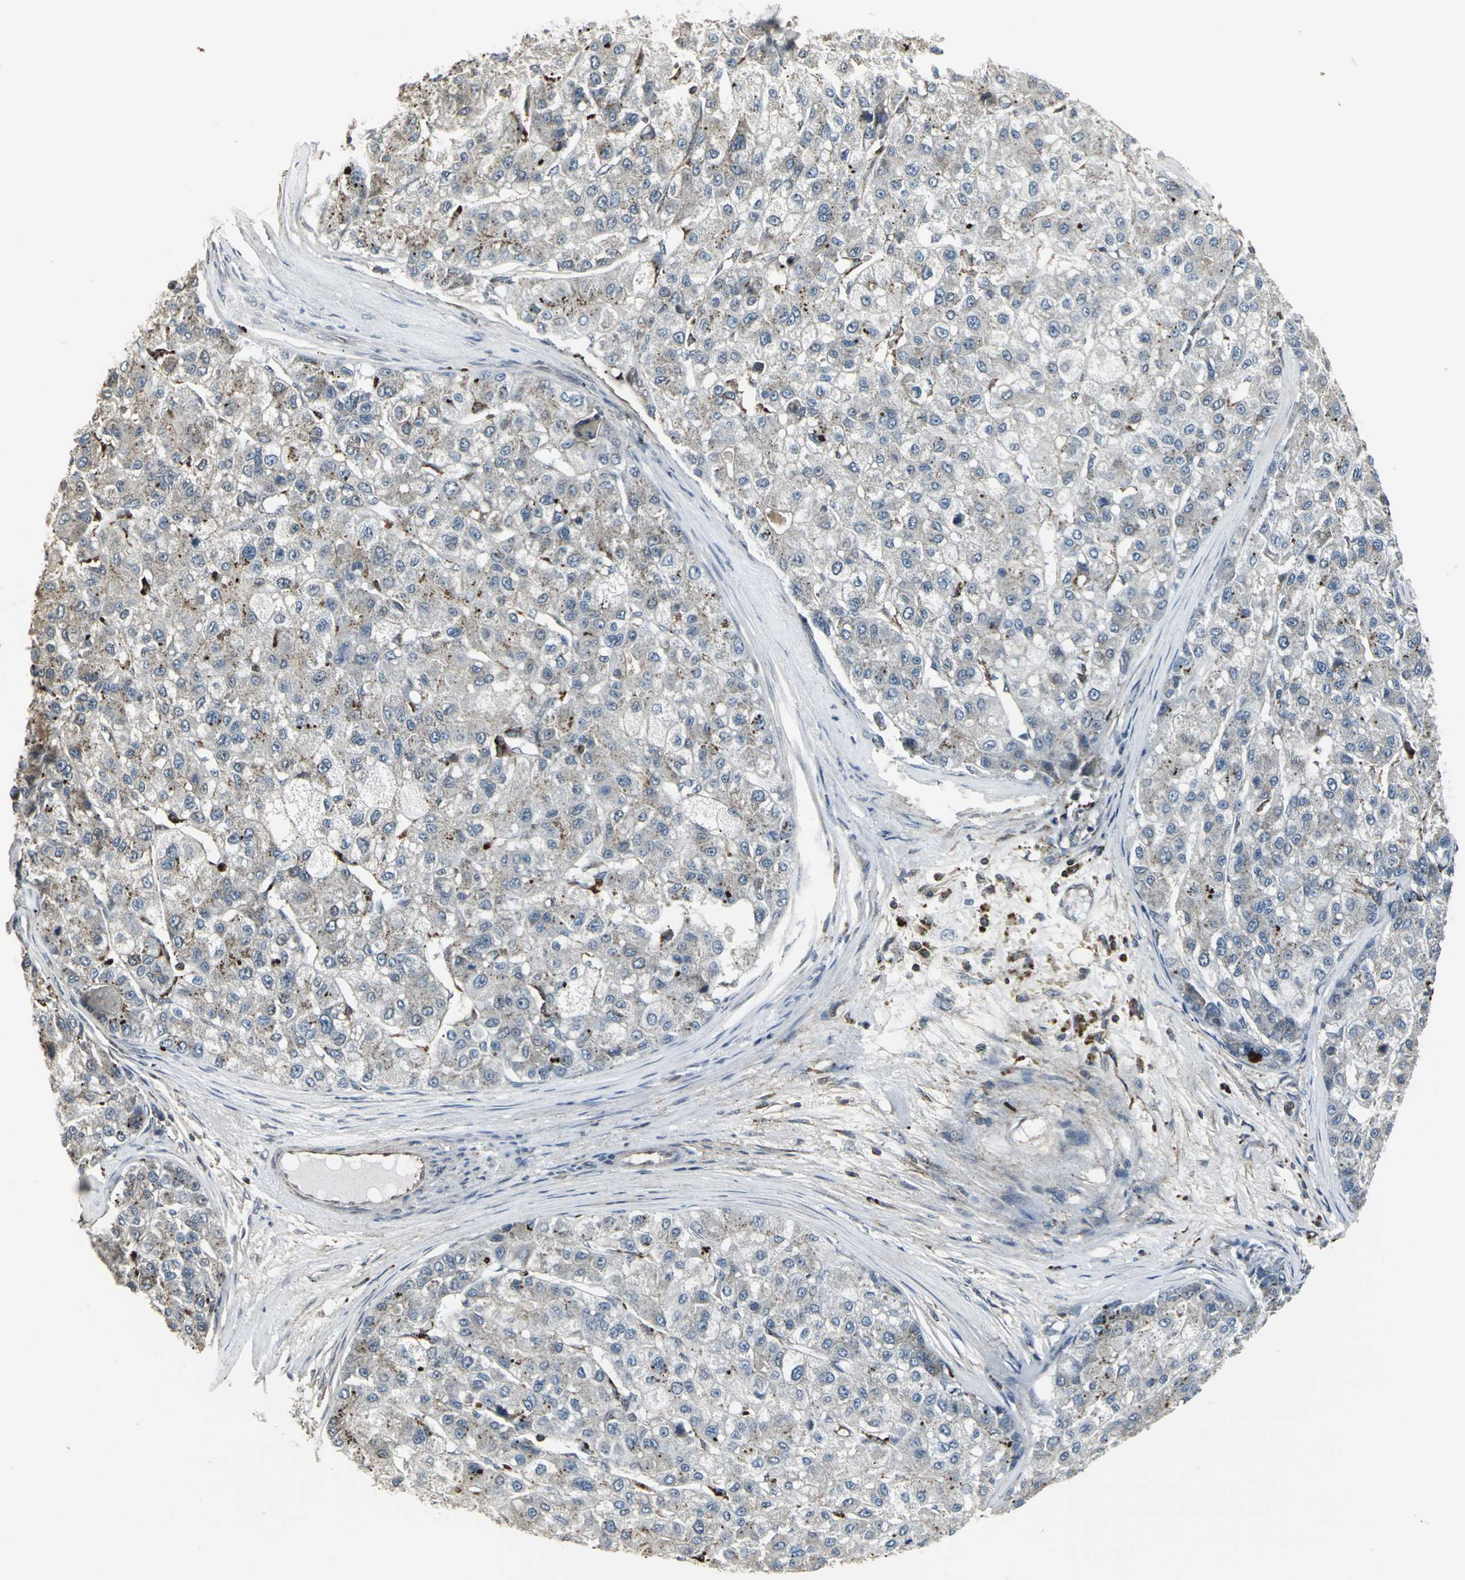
{"staining": {"intensity": "weak", "quantity": "25%-75%", "location": "cytoplasmic/membranous"}, "tissue": "liver cancer", "cell_type": "Tumor cells", "image_type": "cancer", "snomed": [{"axis": "morphology", "description": "Carcinoma, Hepatocellular, NOS"}, {"axis": "topography", "description": "Liver"}], "caption": "Immunohistochemistry (IHC) micrograph of neoplastic tissue: liver cancer stained using immunohistochemistry demonstrates low levels of weak protein expression localized specifically in the cytoplasmic/membranous of tumor cells, appearing as a cytoplasmic/membranous brown color.", "gene": "DNAJB4", "patient": {"sex": "male", "age": 80}}